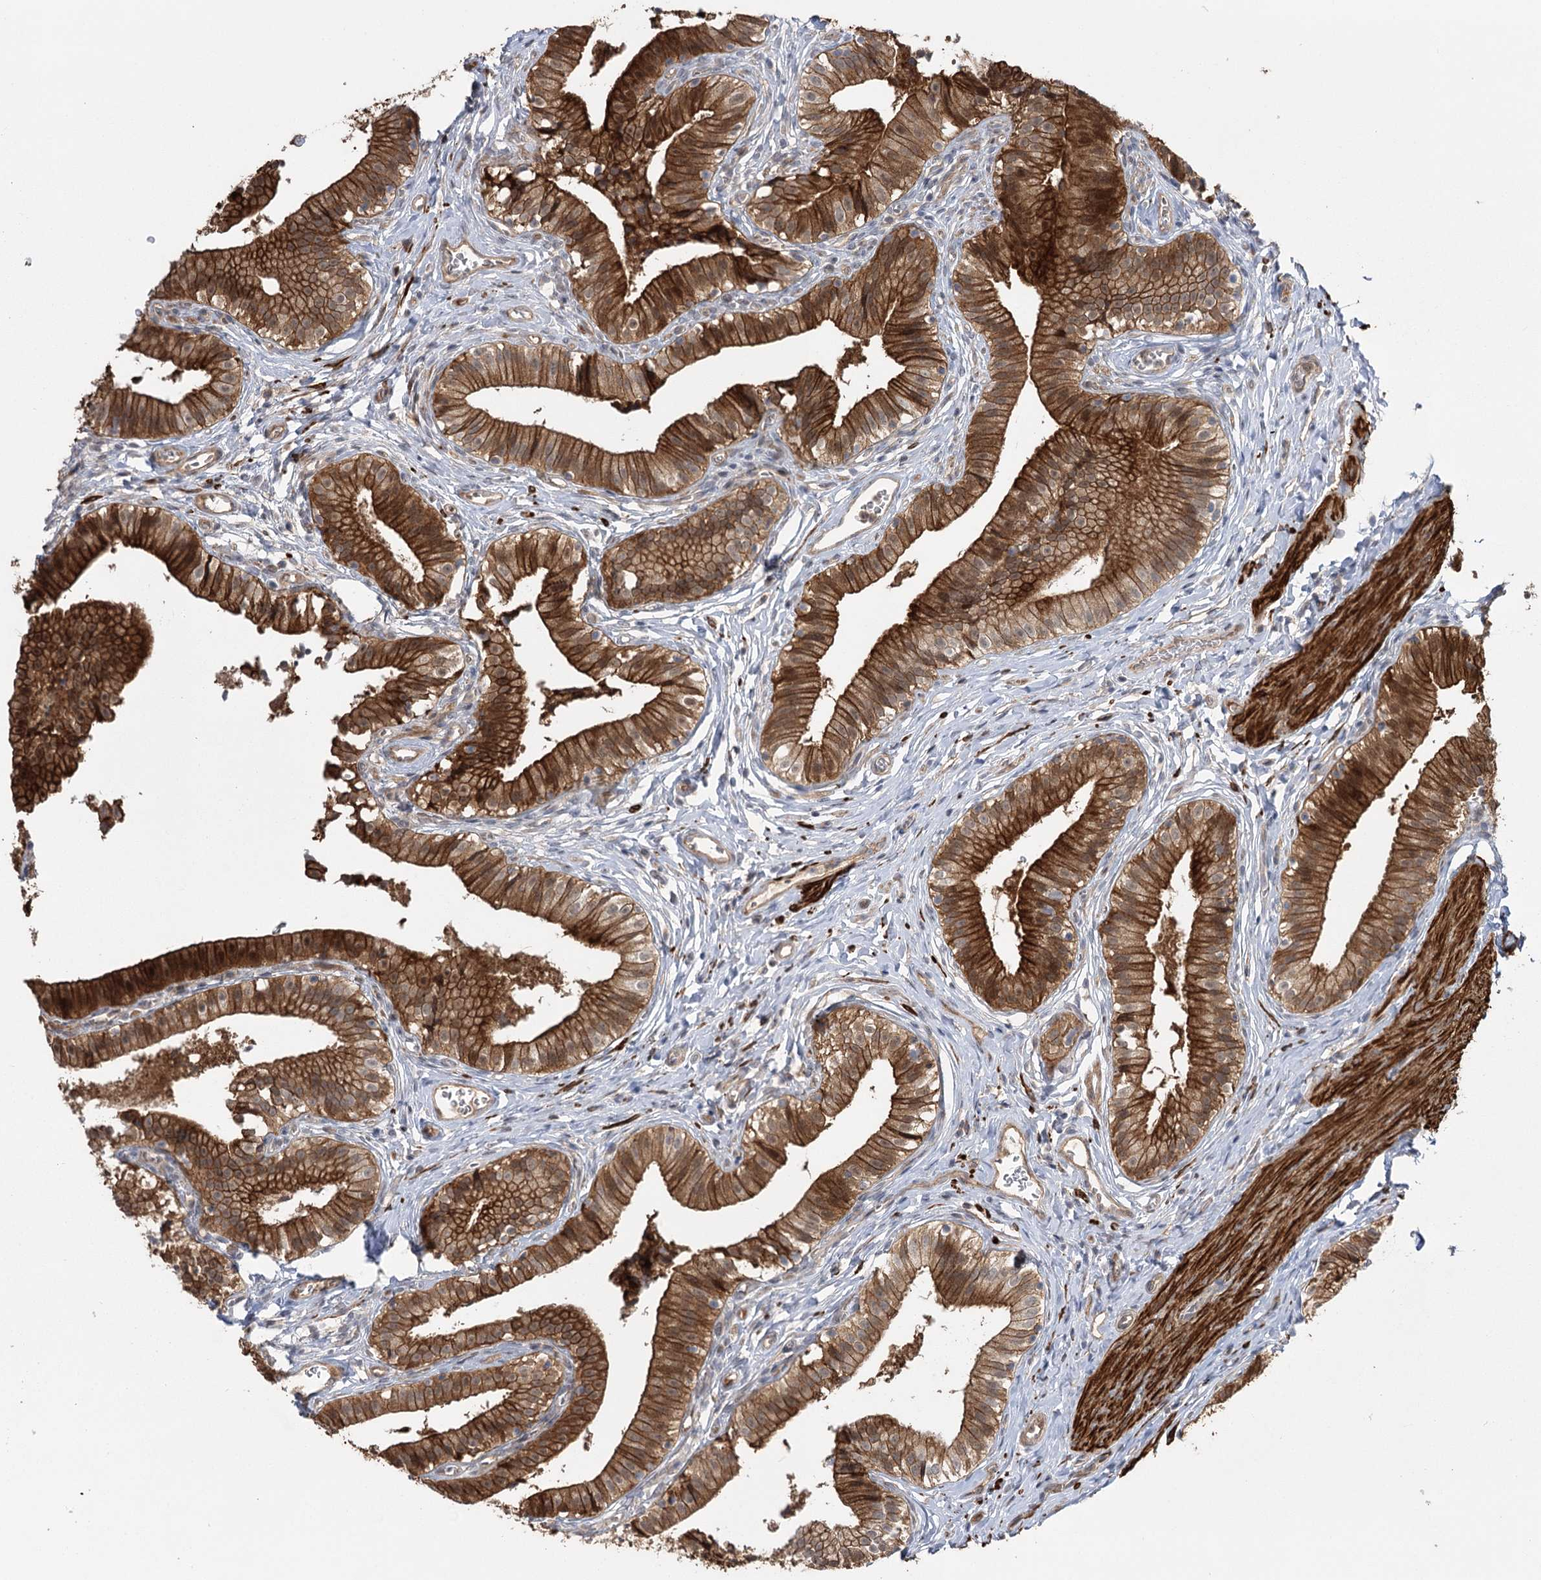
{"staining": {"intensity": "strong", "quantity": ">75%", "location": "cytoplasmic/membranous"}, "tissue": "gallbladder", "cell_type": "Glandular cells", "image_type": "normal", "snomed": [{"axis": "morphology", "description": "Normal tissue, NOS"}, {"axis": "topography", "description": "Gallbladder"}], "caption": "Immunohistochemical staining of benign gallbladder reveals >75% levels of strong cytoplasmic/membranous protein positivity in approximately >75% of glandular cells. Immunohistochemistry (ihc) stains the protein of interest in brown and the nuclei are stained blue.", "gene": "KCNN2", "patient": {"sex": "female", "age": 47}}